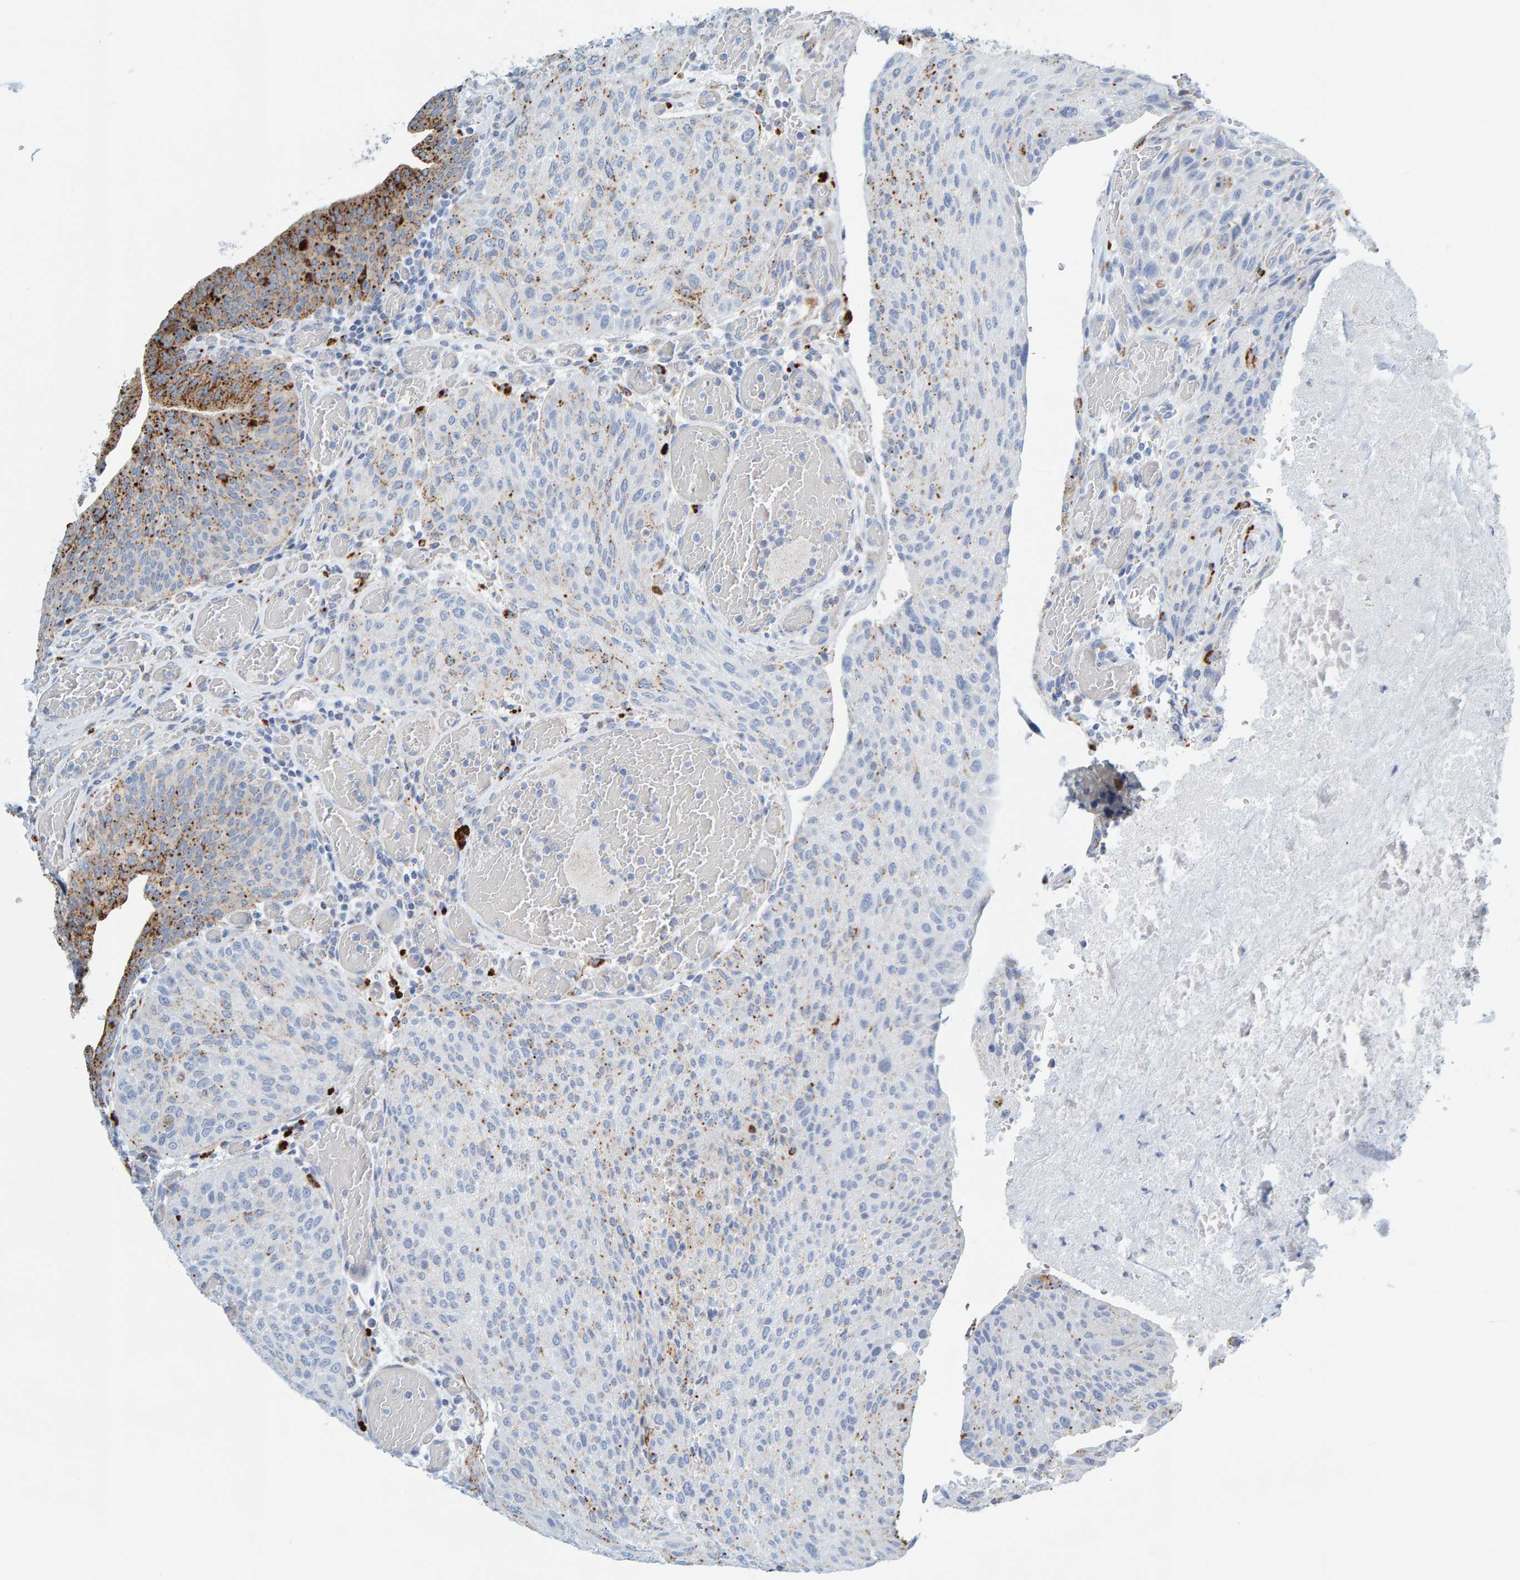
{"staining": {"intensity": "moderate", "quantity": "<25%", "location": "cytoplasmic/membranous"}, "tissue": "urothelial cancer", "cell_type": "Tumor cells", "image_type": "cancer", "snomed": [{"axis": "morphology", "description": "Urothelial carcinoma, Low grade"}, {"axis": "morphology", "description": "Urothelial carcinoma, High grade"}, {"axis": "topography", "description": "Urinary bladder"}], "caption": "An immunohistochemistry (IHC) photomicrograph of neoplastic tissue is shown. Protein staining in brown labels moderate cytoplasmic/membranous positivity in urothelial carcinoma (low-grade) within tumor cells.", "gene": "BIN3", "patient": {"sex": "male", "age": 35}}